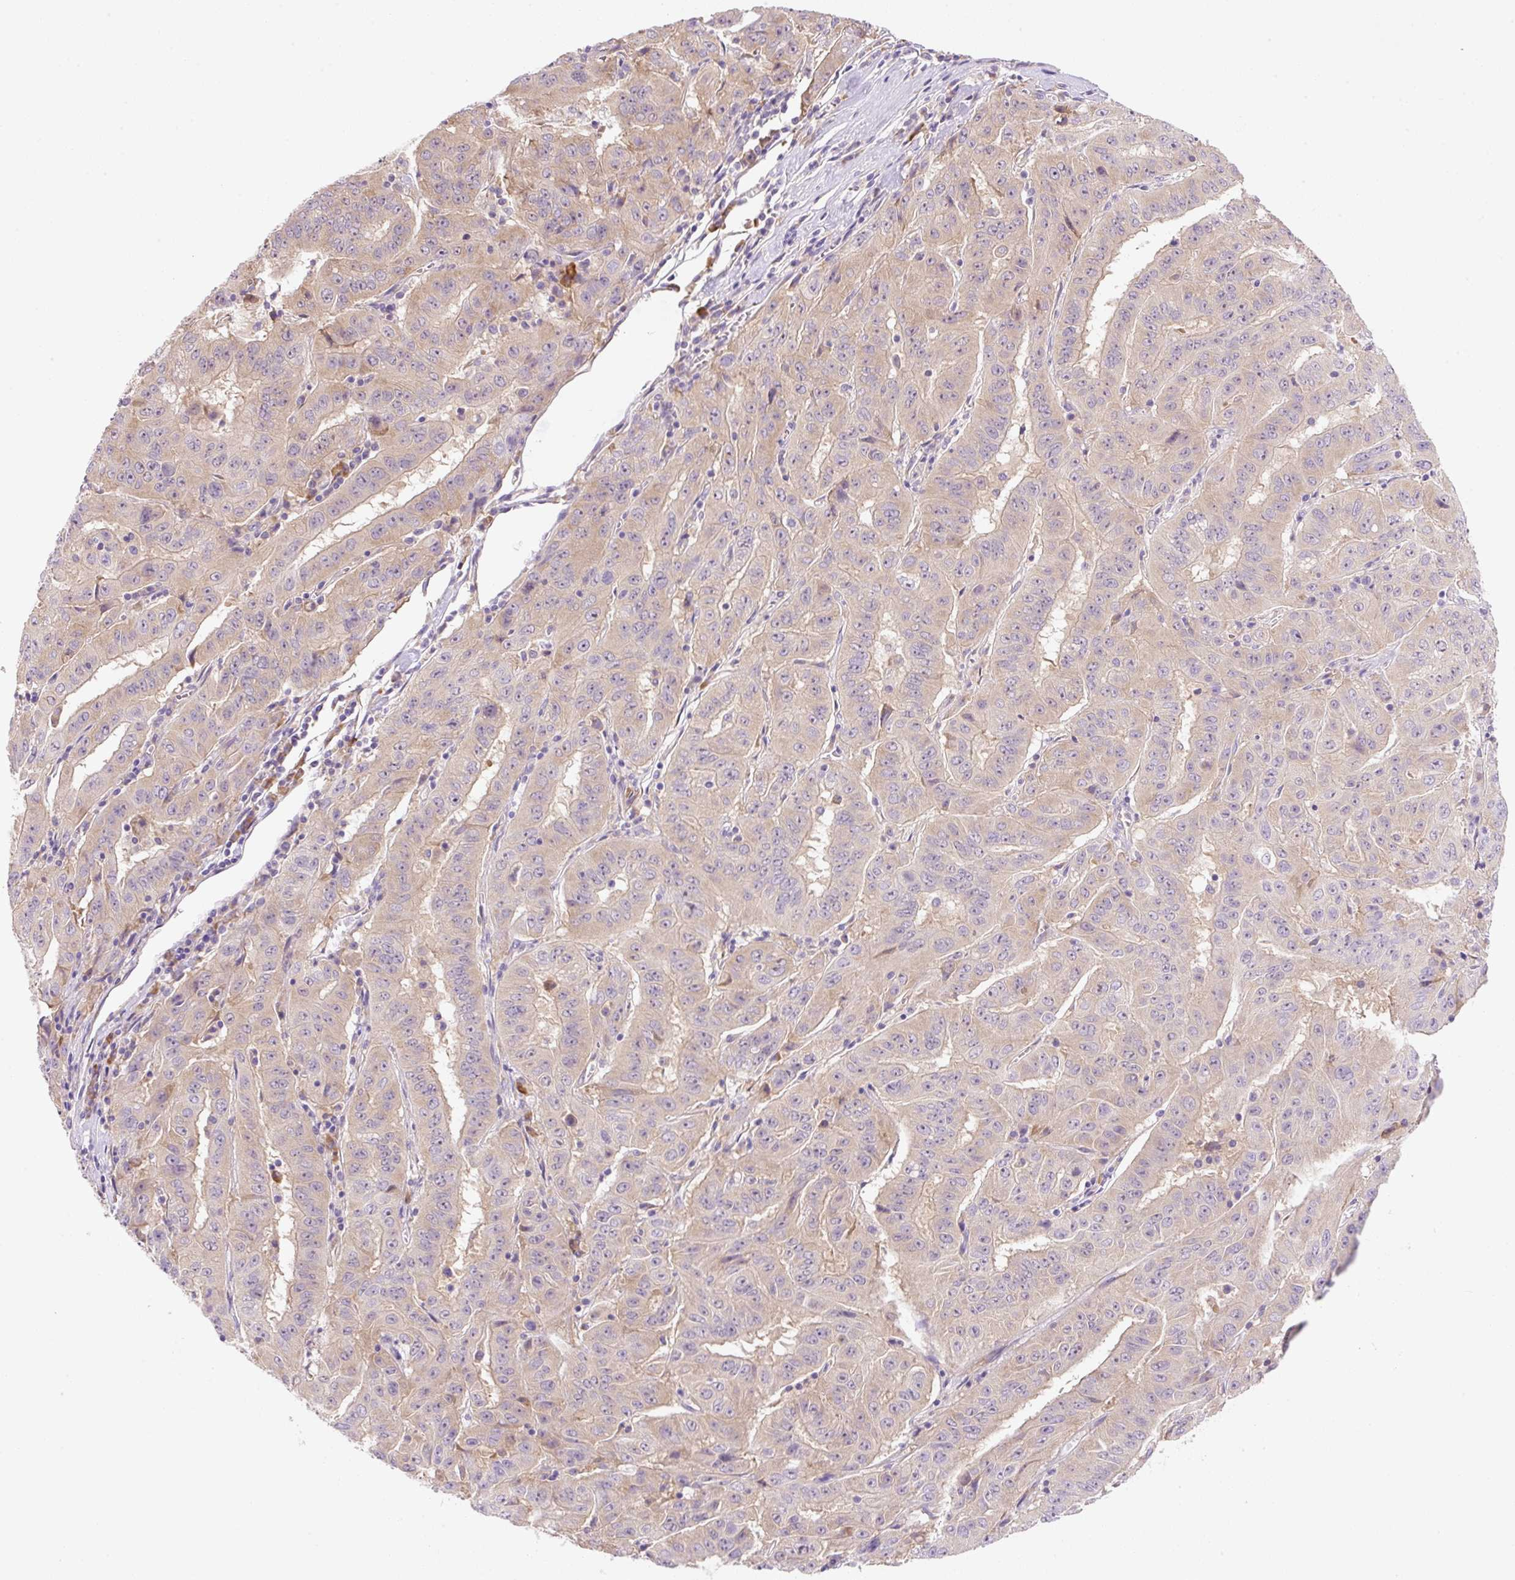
{"staining": {"intensity": "weak", "quantity": ">75%", "location": "cytoplasmic/membranous"}, "tissue": "pancreatic cancer", "cell_type": "Tumor cells", "image_type": "cancer", "snomed": [{"axis": "morphology", "description": "Adenocarcinoma, NOS"}, {"axis": "topography", "description": "Pancreas"}], "caption": "Immunohistochemistry image of neoplastic tissue: human pancreatic cancer (adenocarcinoma) stained using IHC displays low levels of weak protein expression localized specifically in the cytoplasmic/membranous of tumor cells, appearing as a cytoplasmic/membranous brown color.", "gene": "RPL18A", "patient": {"sex": "male", "age": 63}}